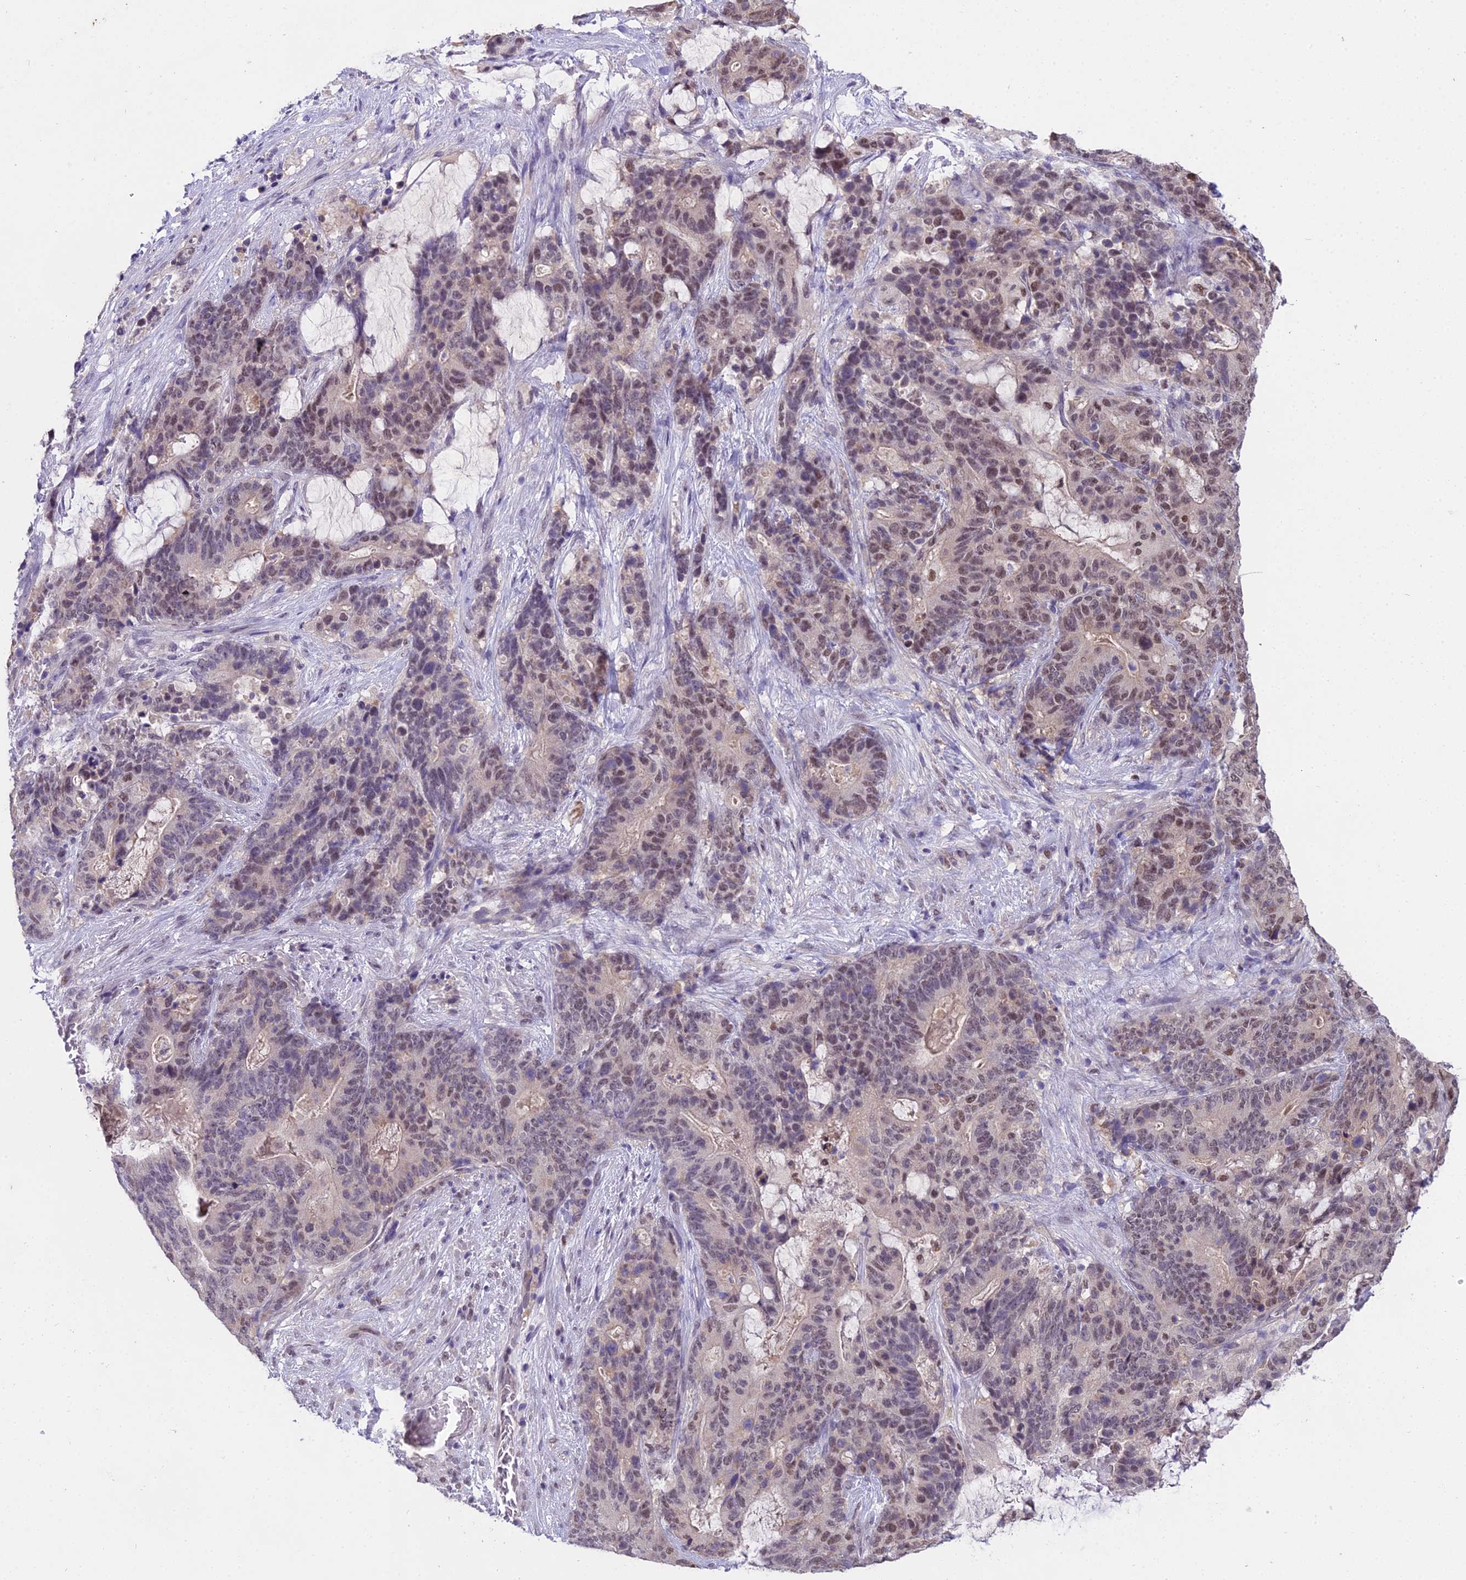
{"staining": {"intensity": "weak", "quantity": "25%-75%", "location": "nuclear"}, "tissue": "stomach cancer", "cell_type": "Tumor cells", "image_type": "cancer", "snomed": [{"axis": "morphology", "description": "Normal tissue, NOS"}, {"axis": "morphology", "description": "Adenocarcinoma, NOS"}, {"axis": "topography", "description": "Stomach"}], "caption": "Tumor cells exhibit low levels of weak nuclear staining in approximately 25%-75% of cells in adenocarcinoma (stomach).", "gene": "MAT2A", "patient": {"sex": "female", "age": 64}}